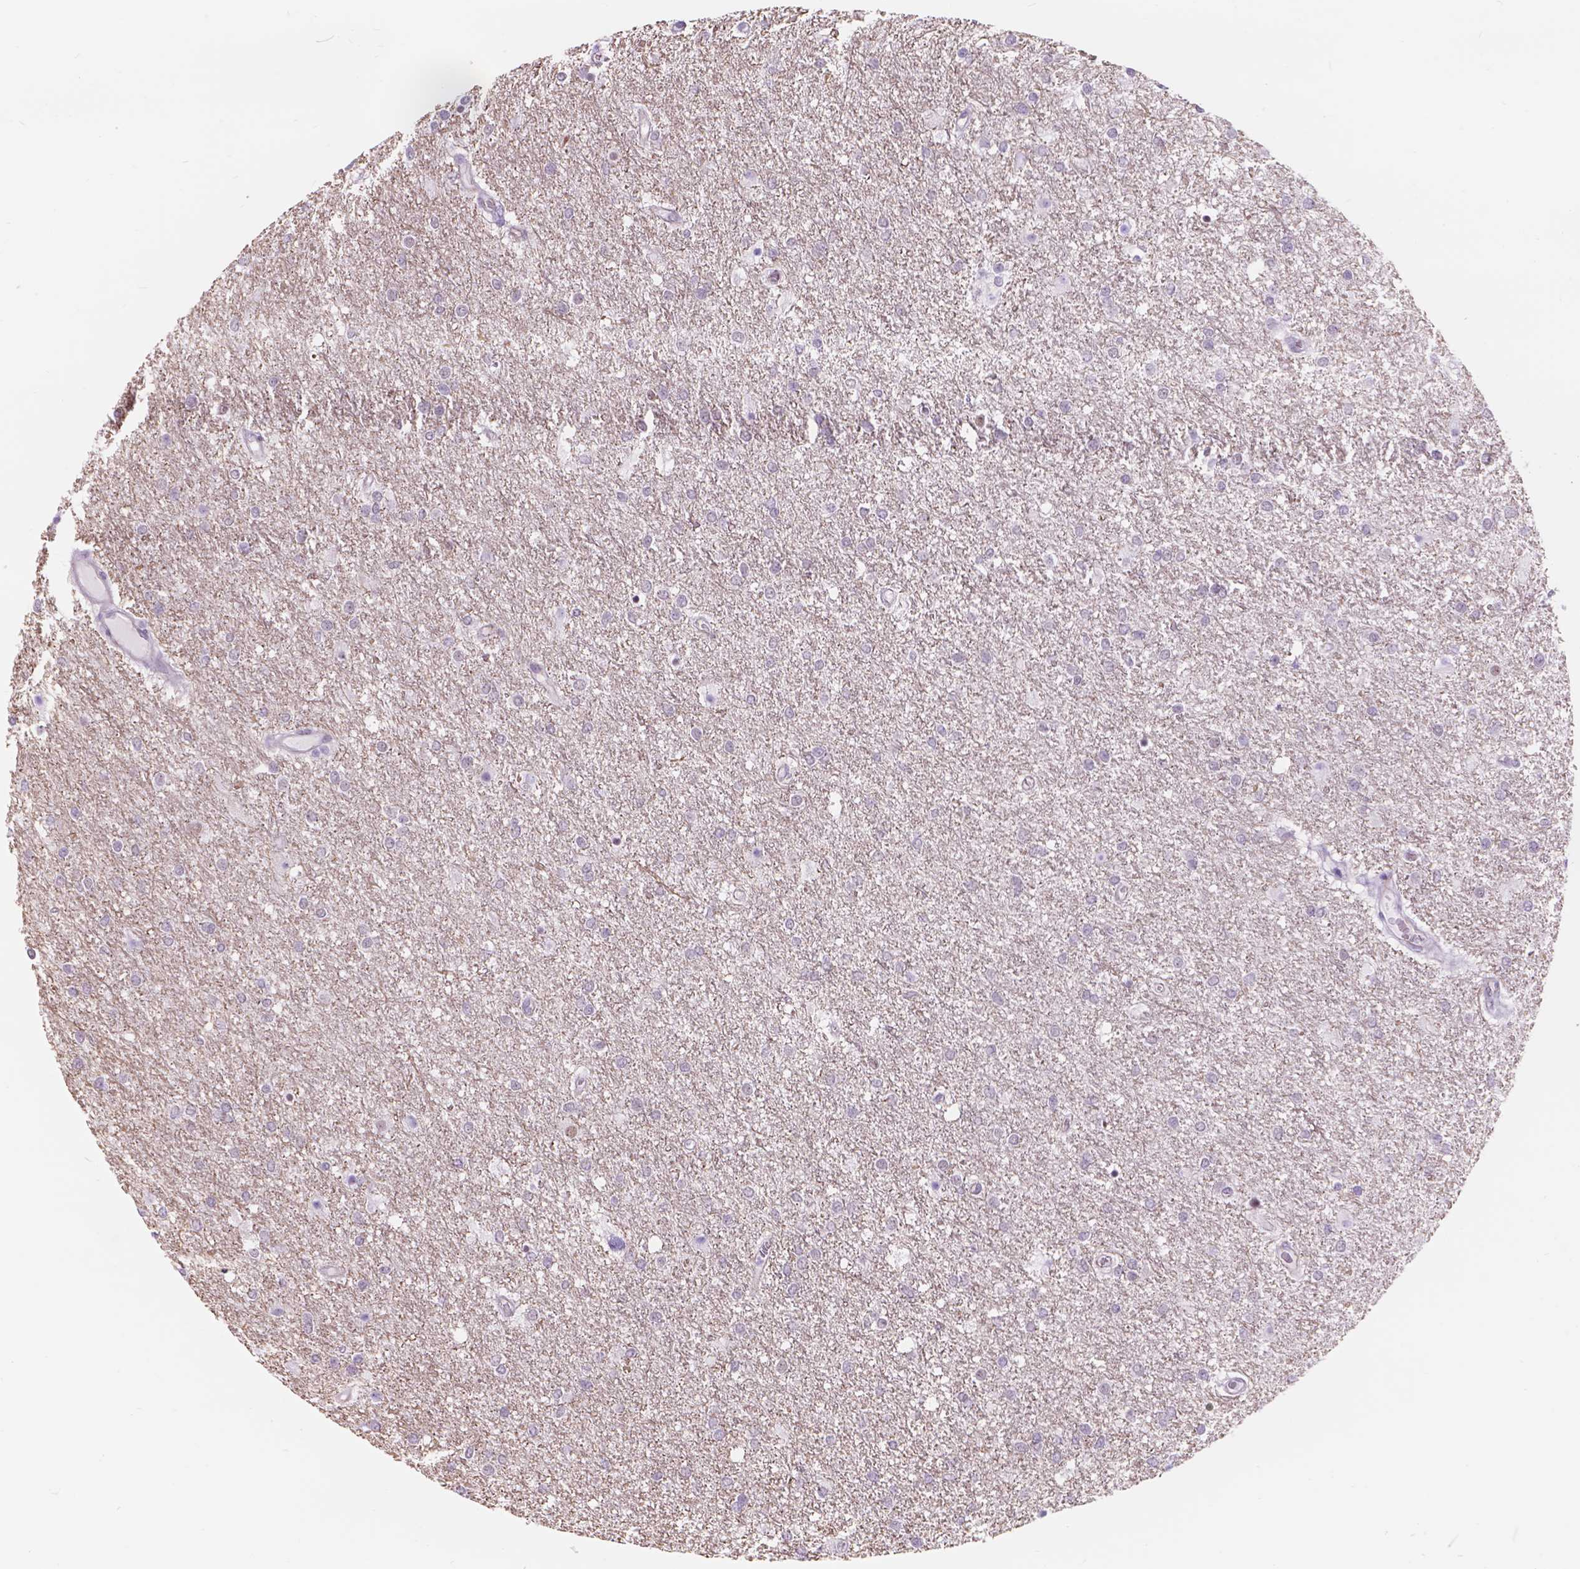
{"staining": {"intensity": "negative", "quantity": "none", "location": "none"}, "tissue": "glioma", "cell_type": "Tumor cells", "image_type": "cancer", "snomed": [{"axis": "morphology", "description": "Glioma, malignant, High grade"}, {"axis": "topography", "description": "Brain"}], "caption": "Immunohistochemistry (IHC) image of human malignant high-grade glioma stained for a protein (brown), which displays no positivity in tumor cells.", "gene": "DCC", "patient": {"sex": "female", "age": 61}}